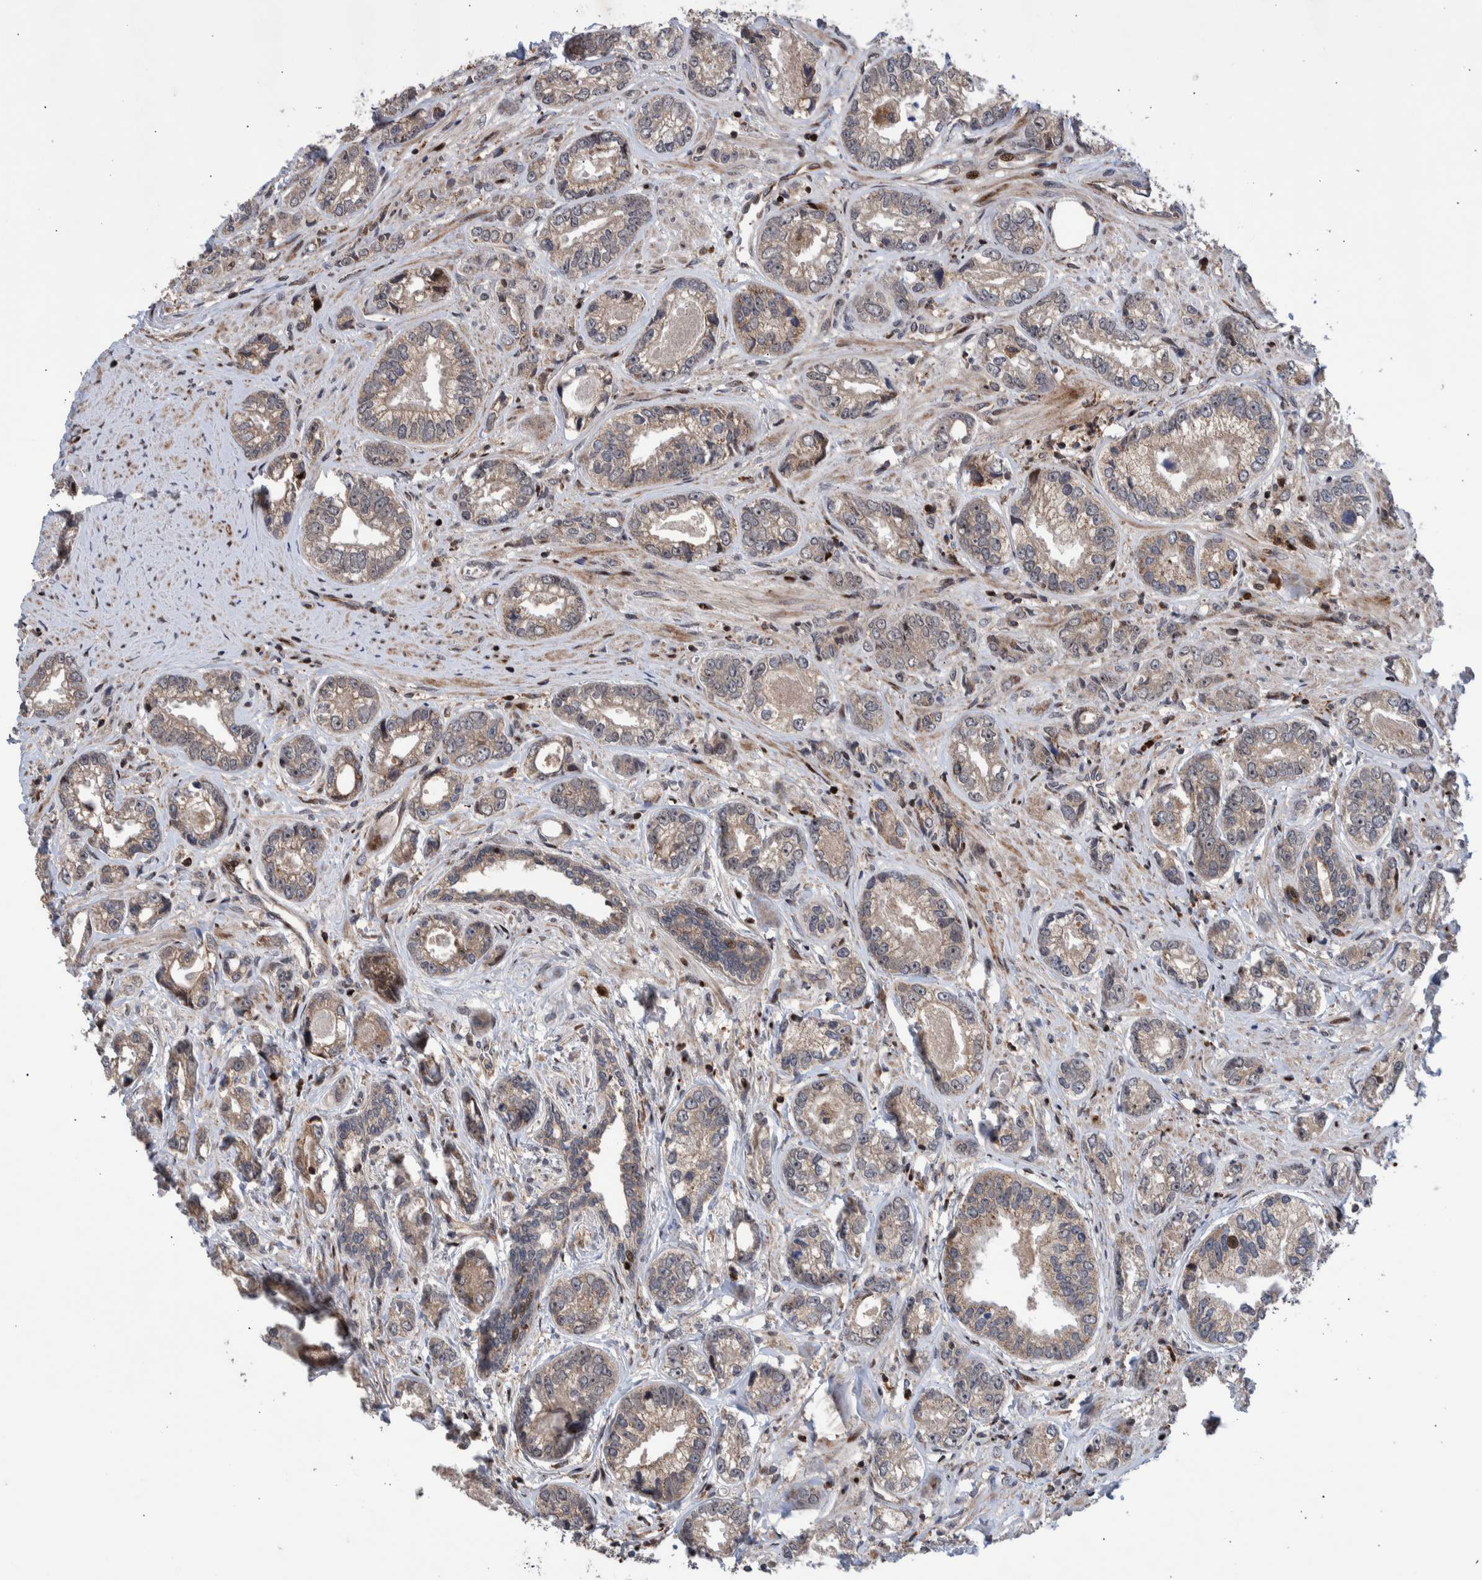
{"staining": {"intensity": "weak", "quantity": ">75%", "location": "cytoplasmic/membranous"}, "tissue": "prostate cancer", "cell_type": "Tumor cells", "image_type": "cancer", "snomed": [{"axis": "morphology", "description": "Adenocarcinoma, High grade"}, {"axis": "topography", "description": "Prostate"}], "caption": "Prostate cancer was stained to show a protein in brown. There is low levels of weak cytoplasmic/membranous positivity in approximately >75% of tumor cells. Using DAB (brown) and hematoxylin (blue) stains, captured at high magnification using brightfield microscopy.", "gene": "SHISA6", "patient": {"sex": "male", "age": 61}}